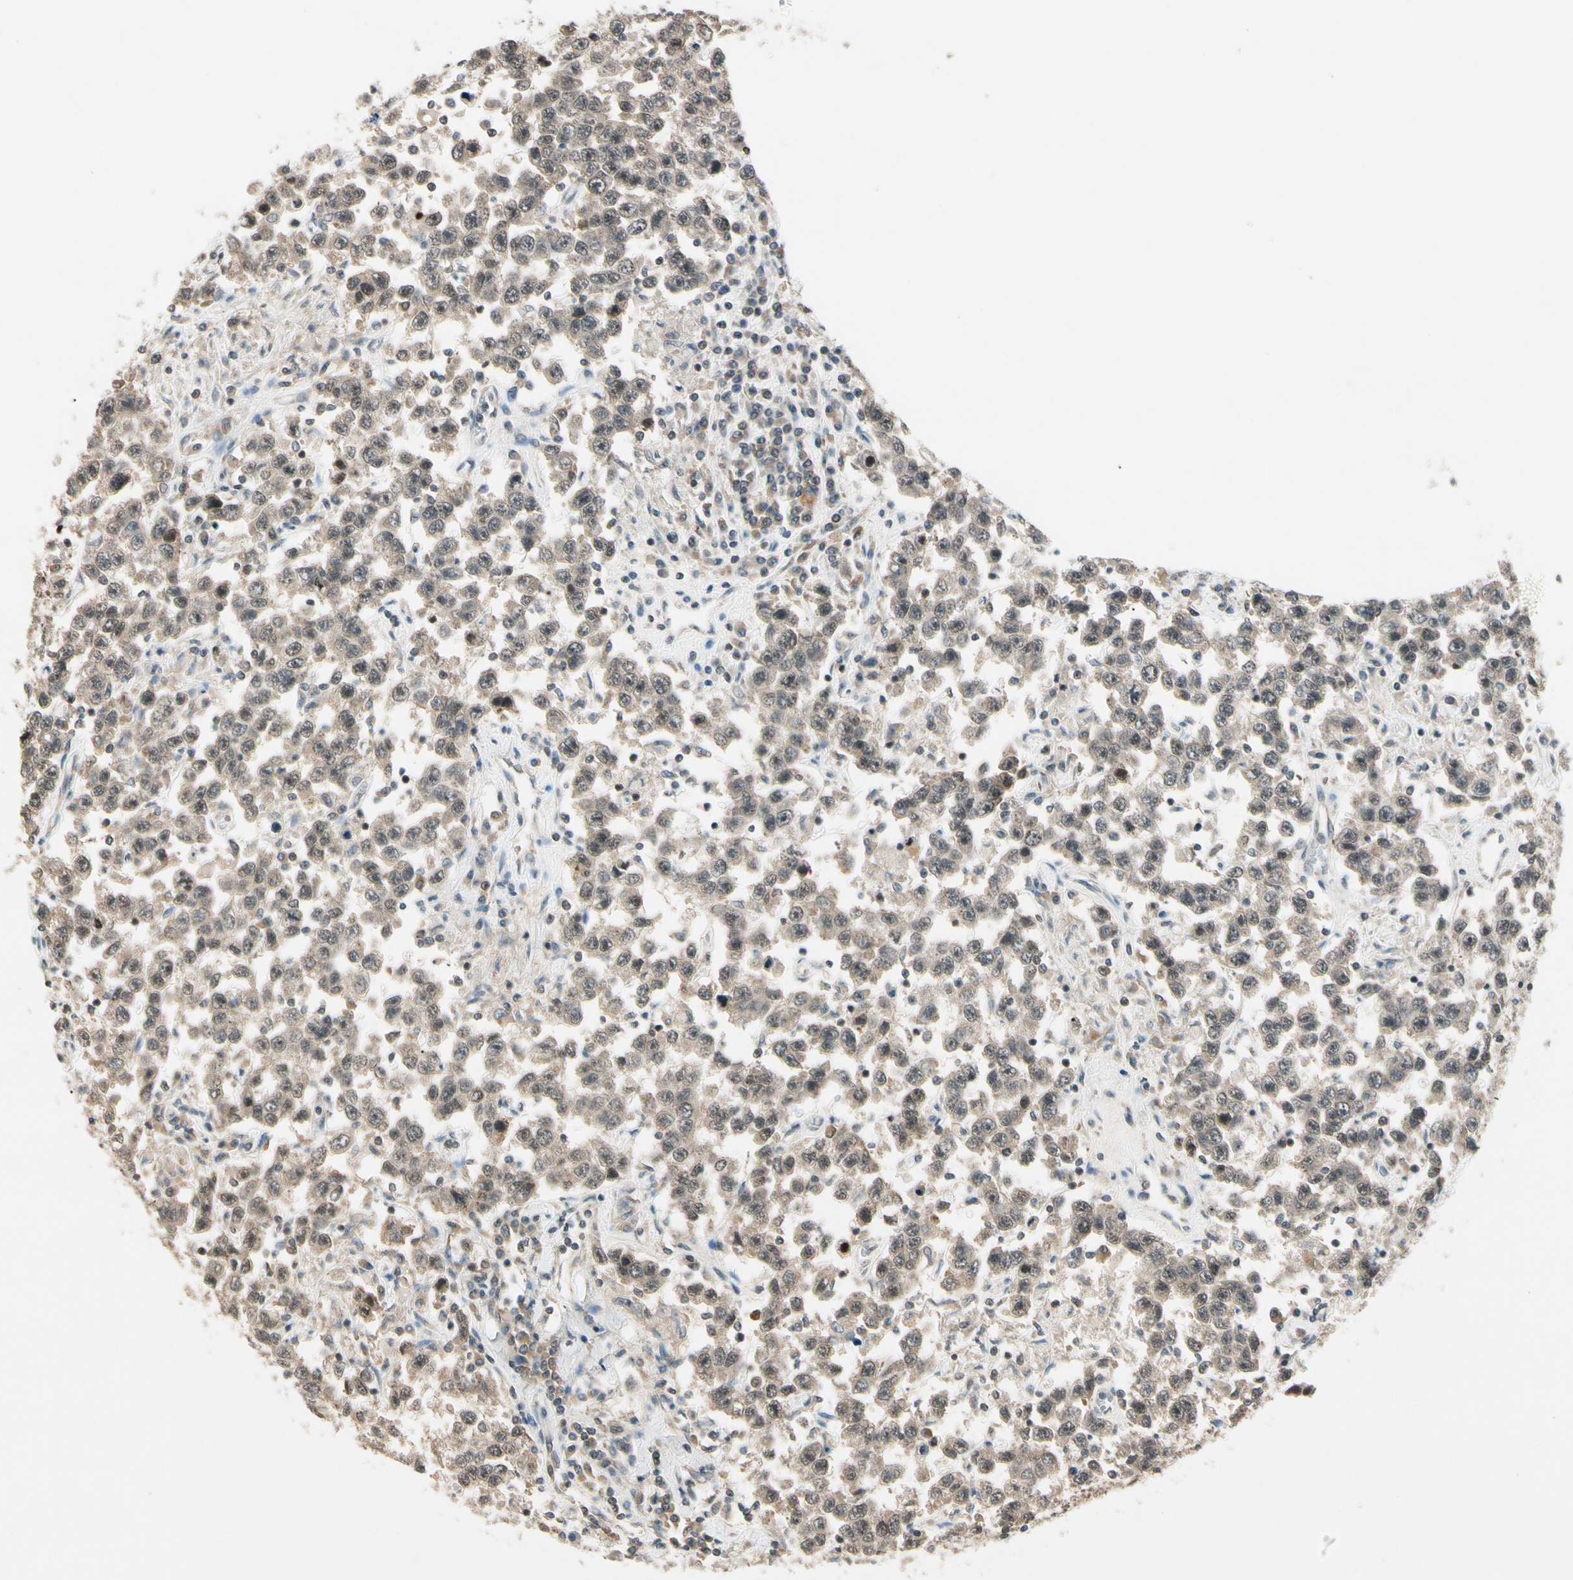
{"staining": {"intensity": "weak", "quantity": ">75%", "location": "cytoplasmic/membranous,nuclear"}, "tissue": "testis cancer", "cell_type": "Tumor cells", "image_type": "cancer", "snomed": [{"axis": "morphology", "description": "Seminoma, NOS"}, {"axis": "topography", "description": "Testis"}], "caption": "This photomicrograph demonstrates immunohistochemistry (IHC) staining of human seminoma (testis), with low weak cytoplasmic/membranous and nuclear positivity in about >75% of tumor cells.", "gene": "ZSCAN12", "patient": {"sex": "male", "age": 41}}